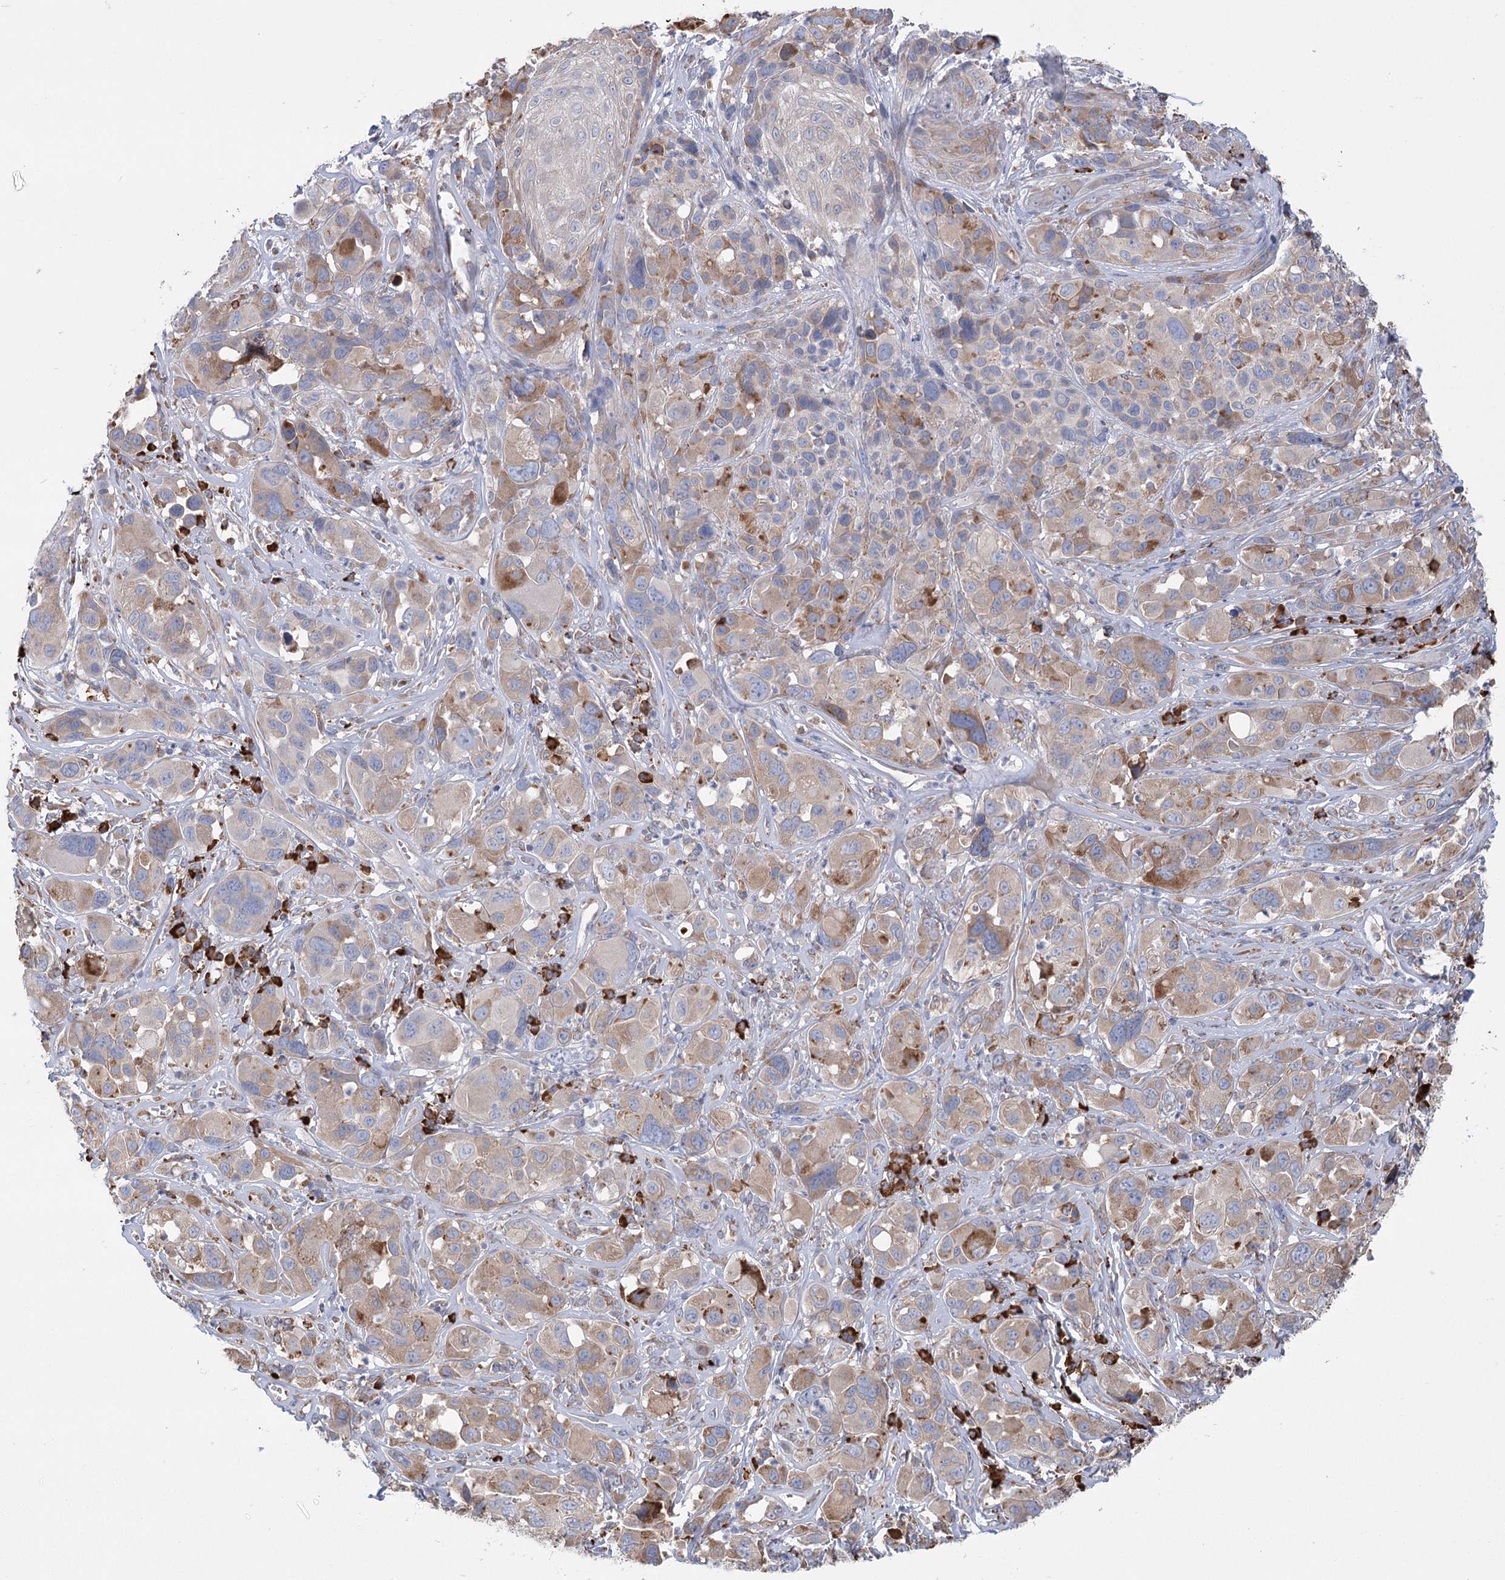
{"staining": {"intensity": "moderate", "quantity": "25%-75%", "location": "cytoplasmic/membranous"}, "tissue": "melanoma", "cell_type": "Tumor cells", "image_type": "cancer", "snomed": [{"axis": "morphology", "description": "Malignant melanoma, NOS"}, {"axis": "topography", "description": "Skin of trunk"}], "caption": "Immunohistochemistry histopathology image of neoplastic tissue: malignant melanoma stained using IHC reveals medium levels of moderate protein expression localized specifically in the cytoplasmic/membranous of tumor cells, appearing as a cytoplasmic/membranous brown color.", "gene": "METTL24", "patient": {"sex": "male", "age": 71}}